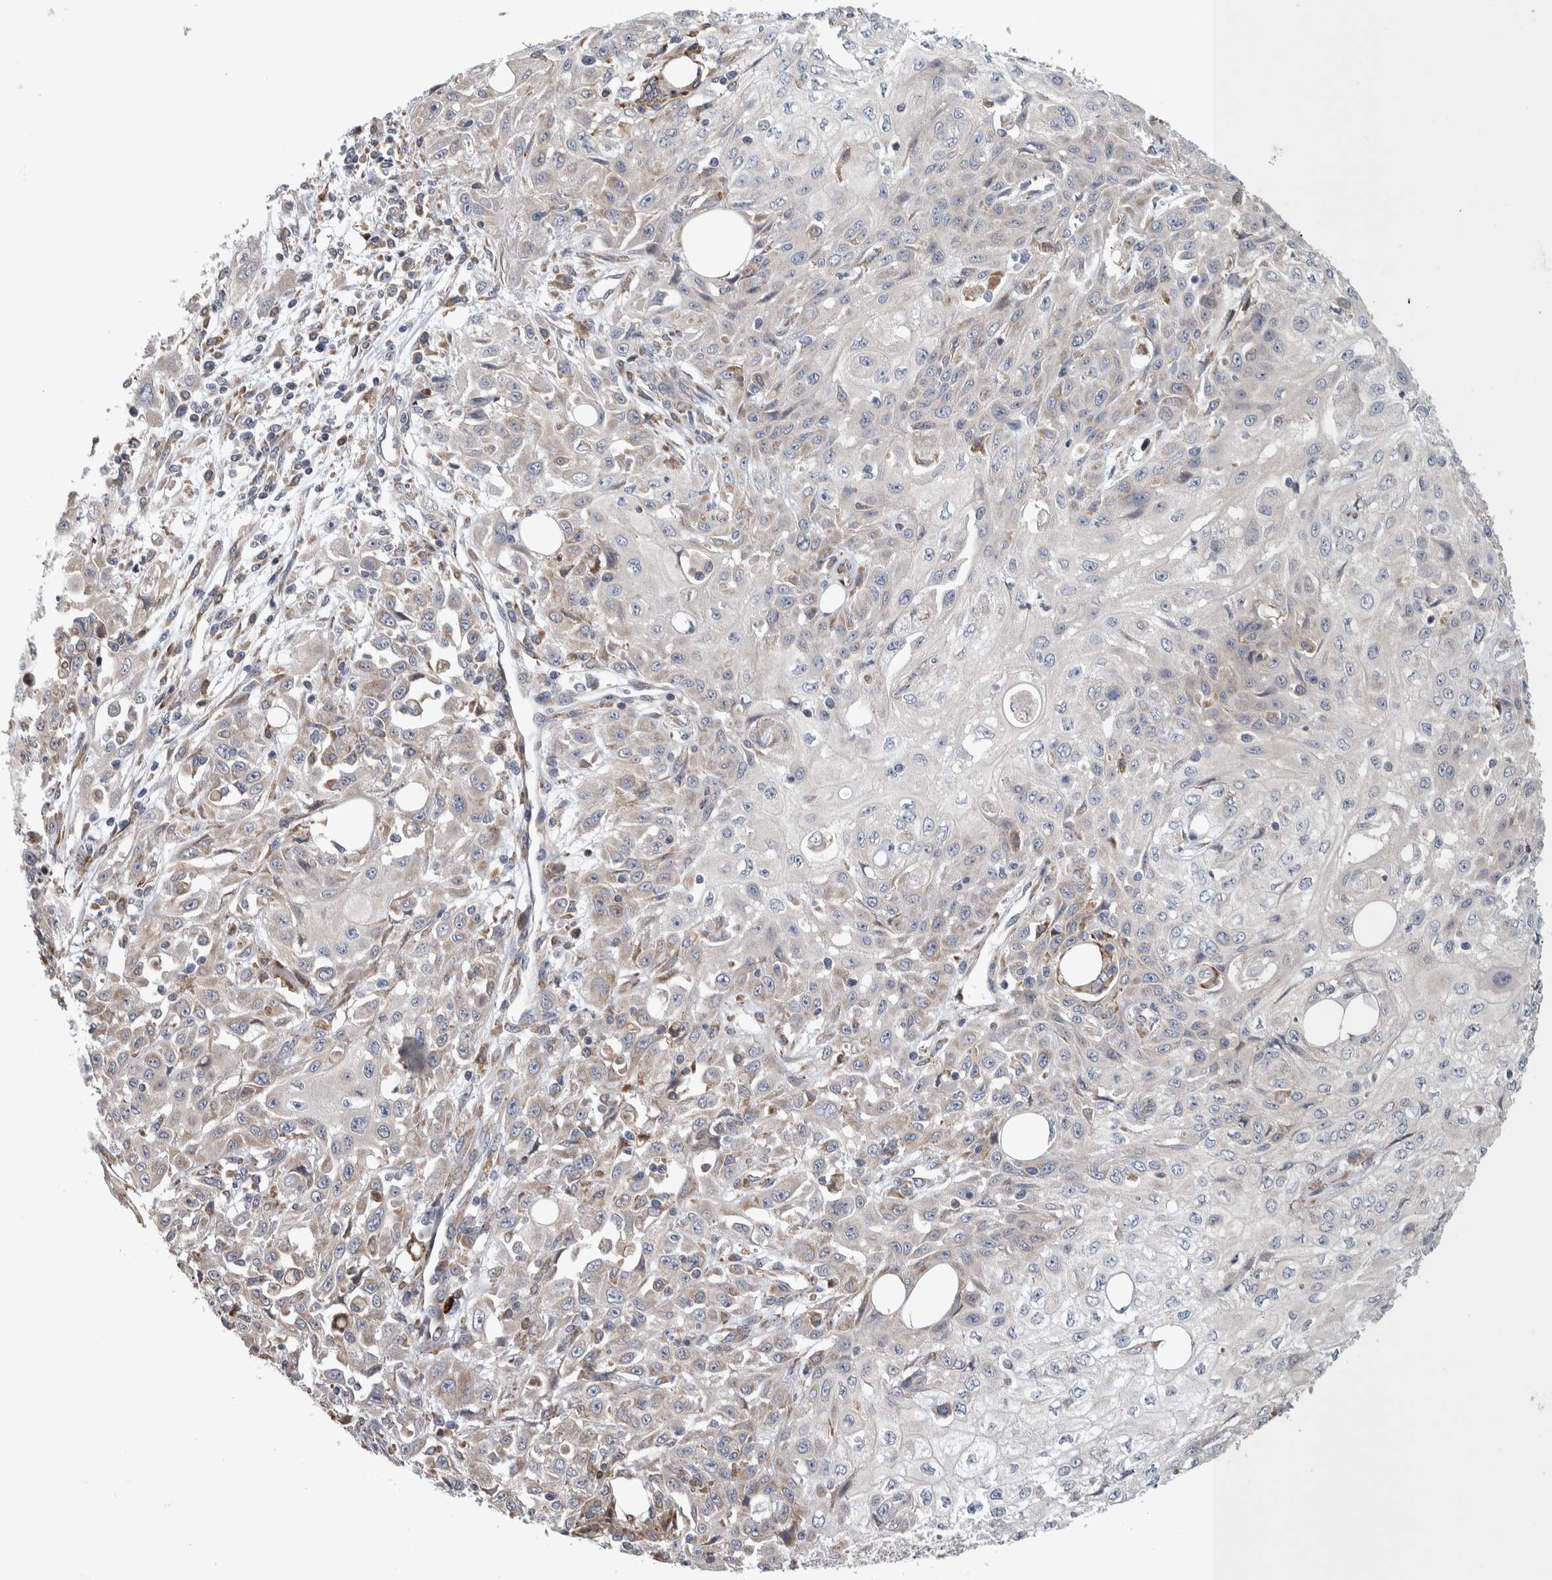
{"staining": {"intensity": "weak", "quantity": "25%-75%", "location": "cytoplasmic/membranous"}, "tissue": "skin cancer", "cell_type": "Tumor cells", "image_type": "cancer", "snomed": [{"axis": "morphology", "description": "Squamous cell carcinoma, NOS"}, {"axis": "morphology", "description": "Squamous cell carcinoma, metastatic, NOS"}, {"axis": "topography", "description": "Skin"}, {"axis": "topography", "description": "Lymph node"}], "caption": "The photomicrograph shows staining of skin metastatic squamous cell carcinoma, revealing weak cytoplasmic/membranous protein positivity (brown color) within tumor cells.", "gene": "IBTK", "patient": {"sex": "male", "age": 75}}